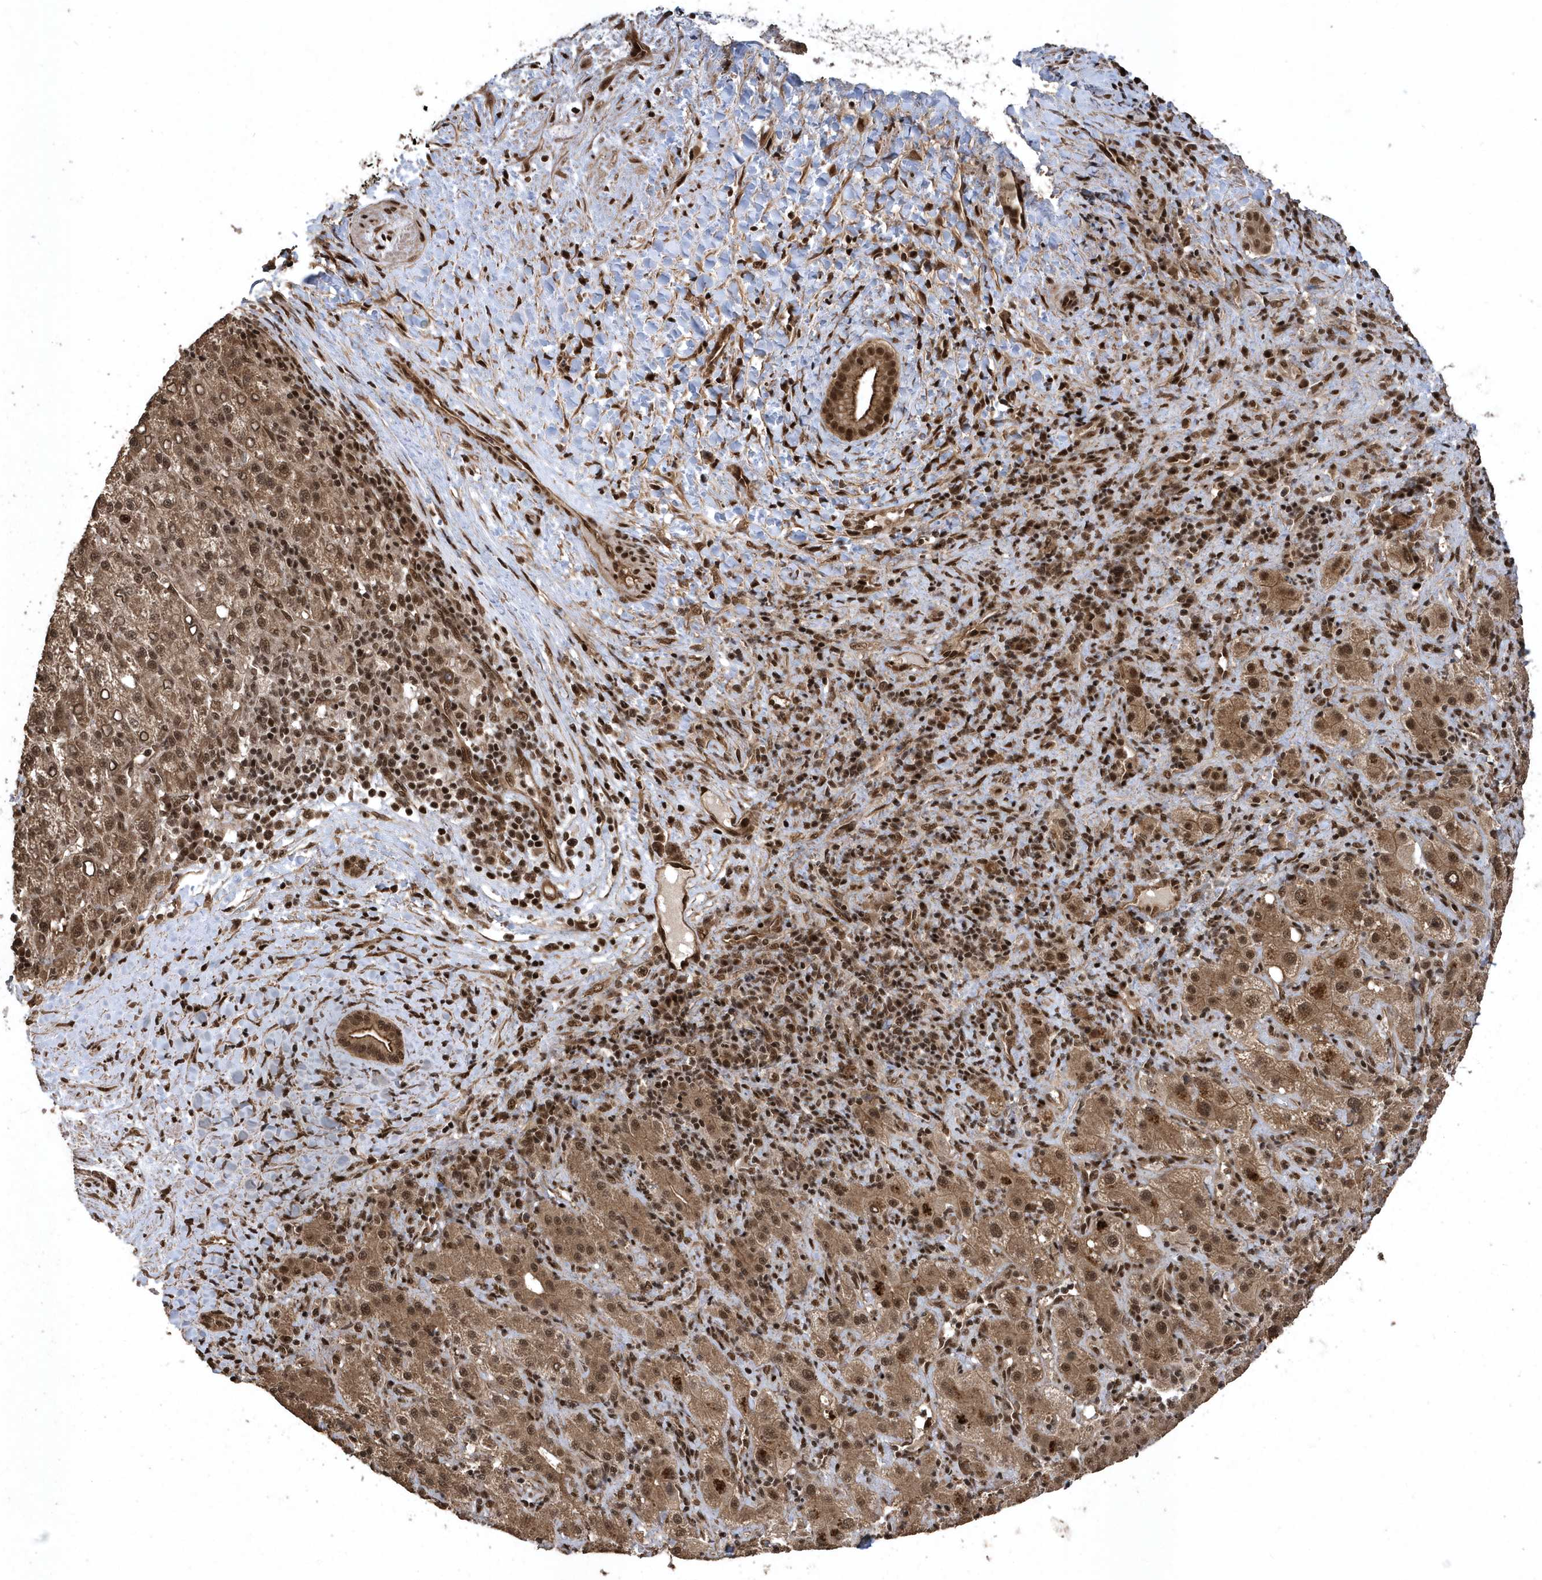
{"staining": {"intensity": "moderate", "quantity": ">75%", "location": "cytoplasmic/membranous,nuclear"}, "tissue": "liver cancer", "cell_type": "Tumor cells", "image_type": "cancer", "snomed": [{"axis": "morphology", "description": "Carcinoma, Hepatocellular, NOS"}, {"axis": "topography", "description": "Liver"}], "caption": "The image displays staining of liver cancer, revealing moderate cytoplasmic/membranous and nuclear protein staining (brown color) within tumor cells.", "gene": "INTS12", "patient": {"sex": "female", "age": 58}}